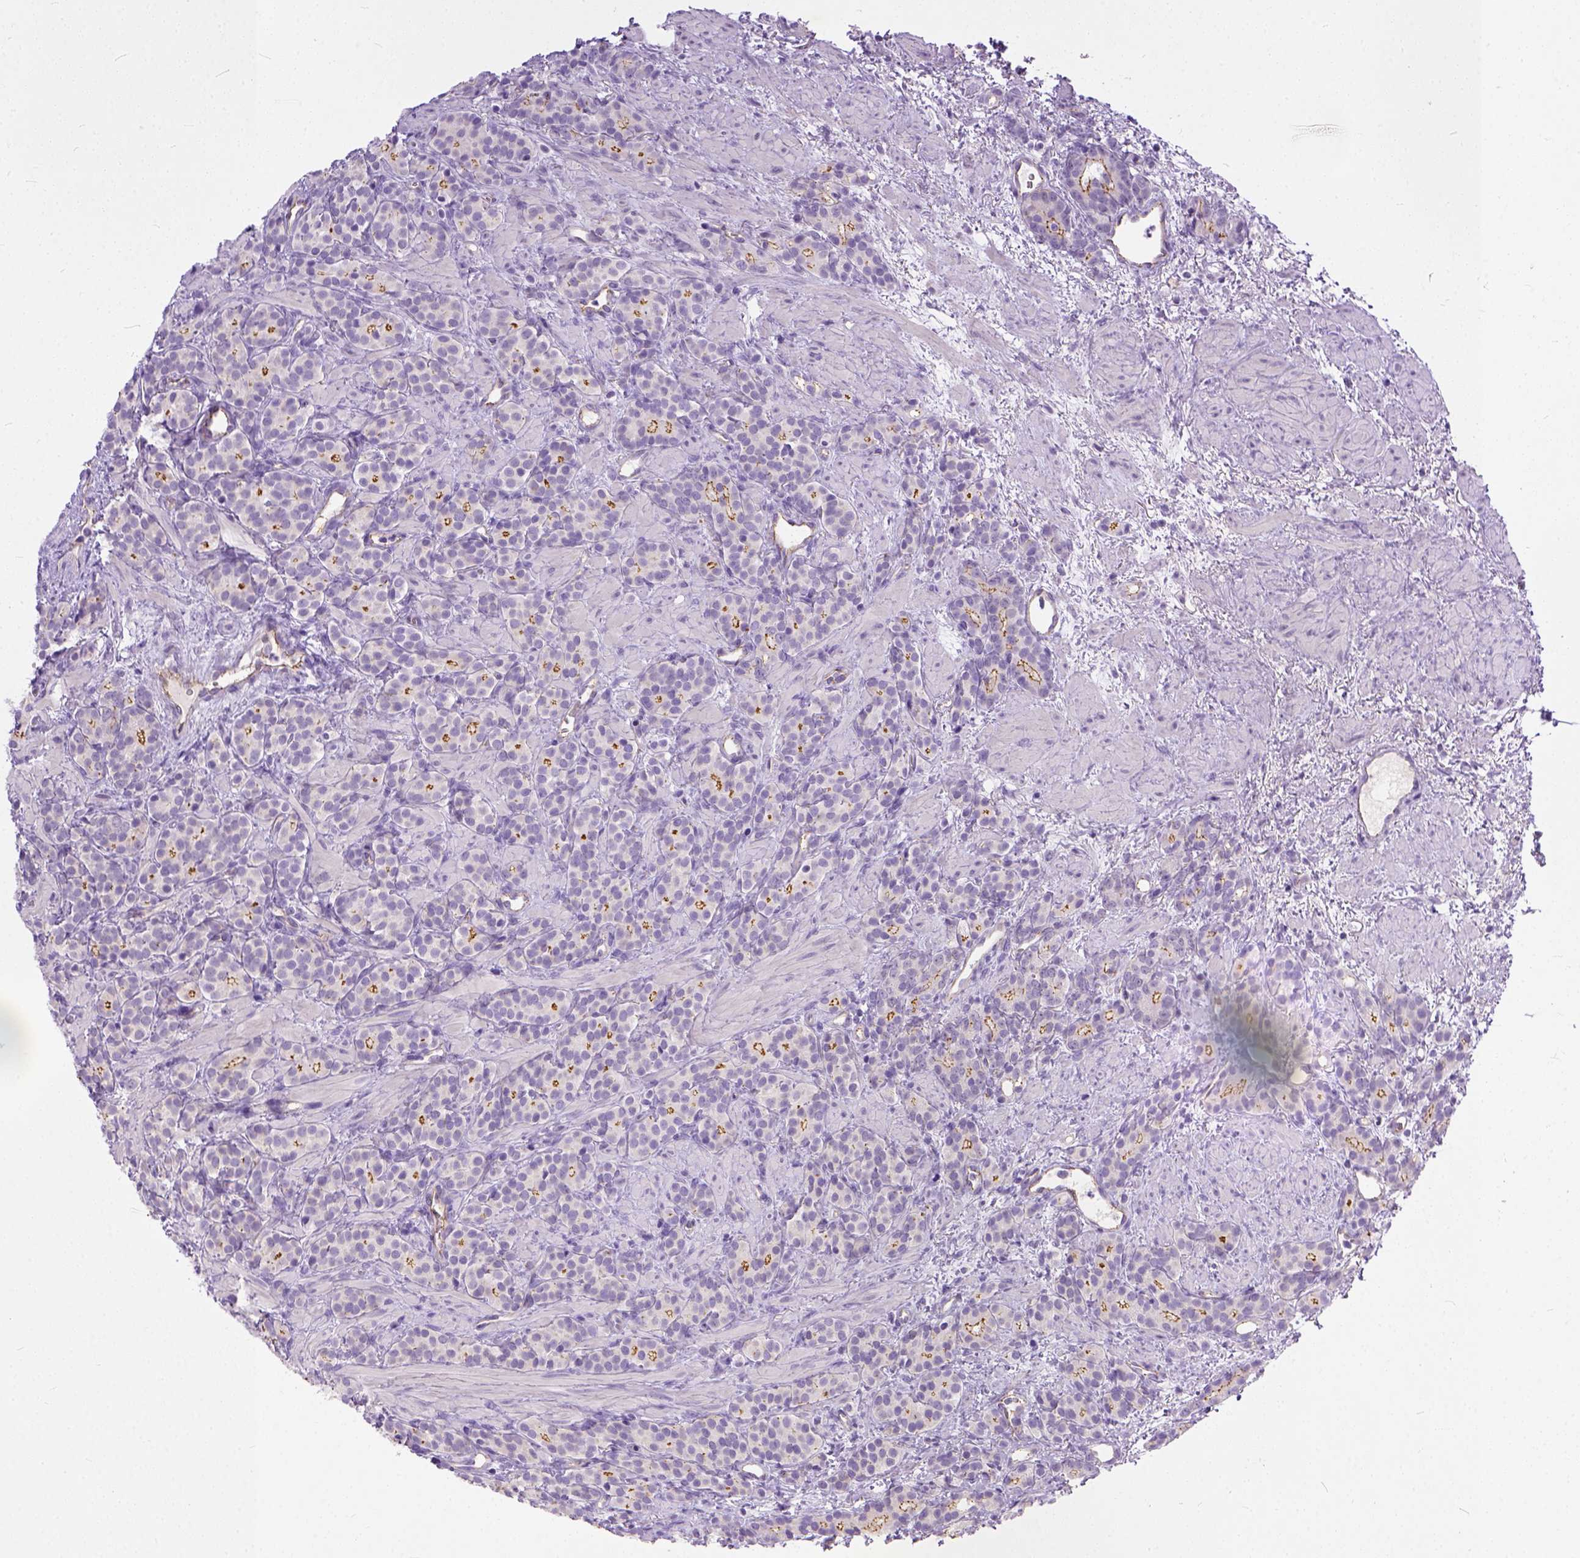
{"staining": {"intensity": "moderate", "quantity": "25%-75%", "location": "cytoplasmic/membranous"}, "tissue": "prostate cancer", "cell_type": "Tumor cells", "image_type": "cancer", "snomed": [{"axis": "morphology", "description": "Adenocarcinoma, High grade"}, {"axis": "topography", "description": "Prostate"}], "caption": "An immunohistochemistry (IHC) micrograph of neoplastic tissue is shown. Protein staining in brown labels moderate cytoplasmic/membranous positivity in adenocarcinoma (high-grade) (prostate) within tumor cells.", "gene": "ADGRF1", "patient": {"sex": "male", "age": 84}}